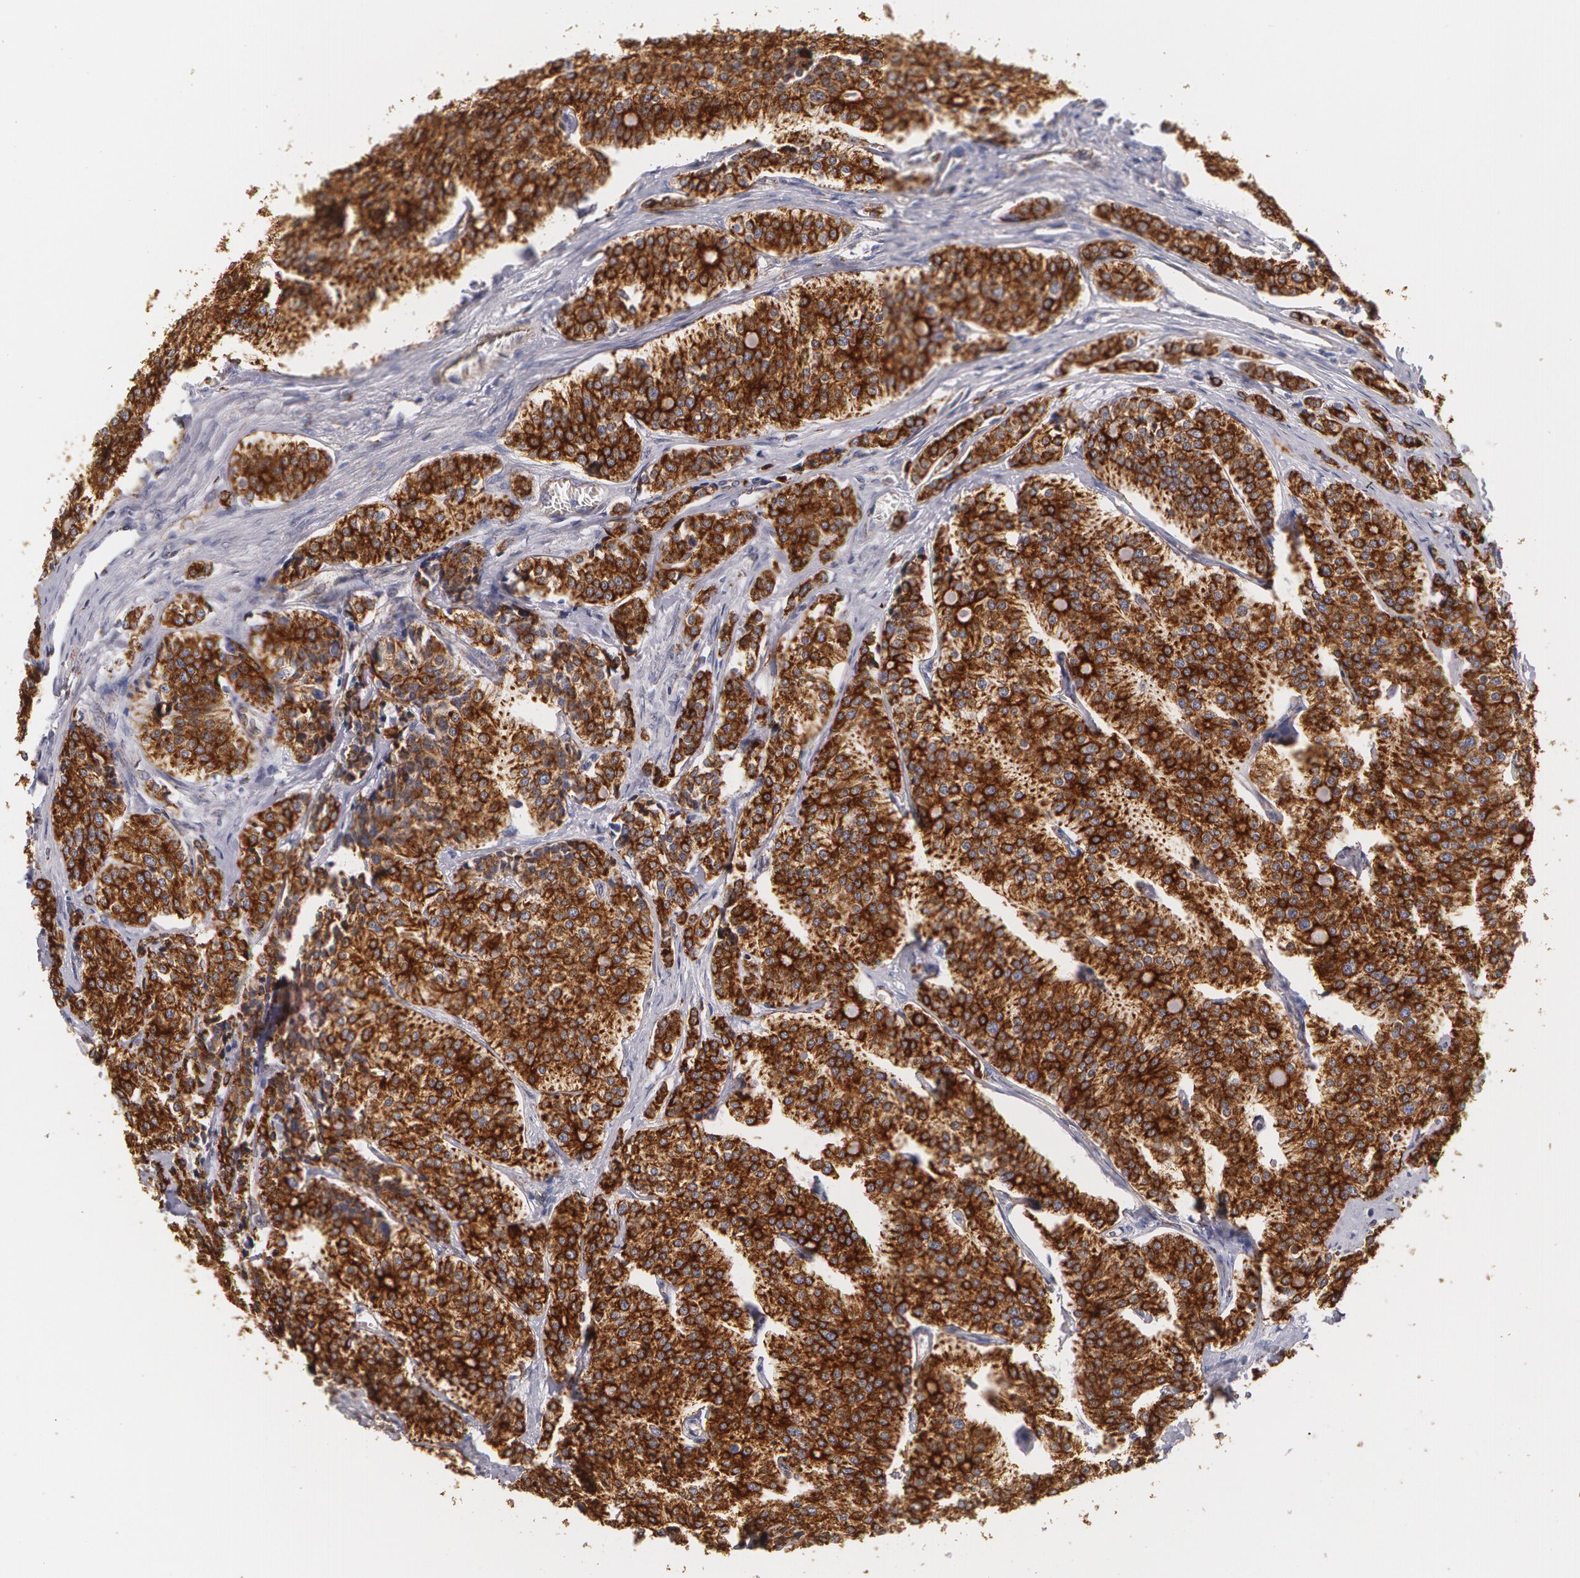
{"staining": {"intensity": "strong", "quantity": ">75%", "location": "cytoplasmic/membranous"}, "tissue": "carcinoid", "cell_type": "Tumor cells", "image_type": "cancer", "snomed": [{"axis": "morphology", "description": "Carcinoid, malignant, NOS"}, {"axis": "topography", "description": "Small intestine"}], "caption": "A brown stain labels strong cytoplasmic/membranous expression of a protein in carcinoid tumor cells.", "gene": "KRT18", "patient": {"sex": "male", "age": 63}}